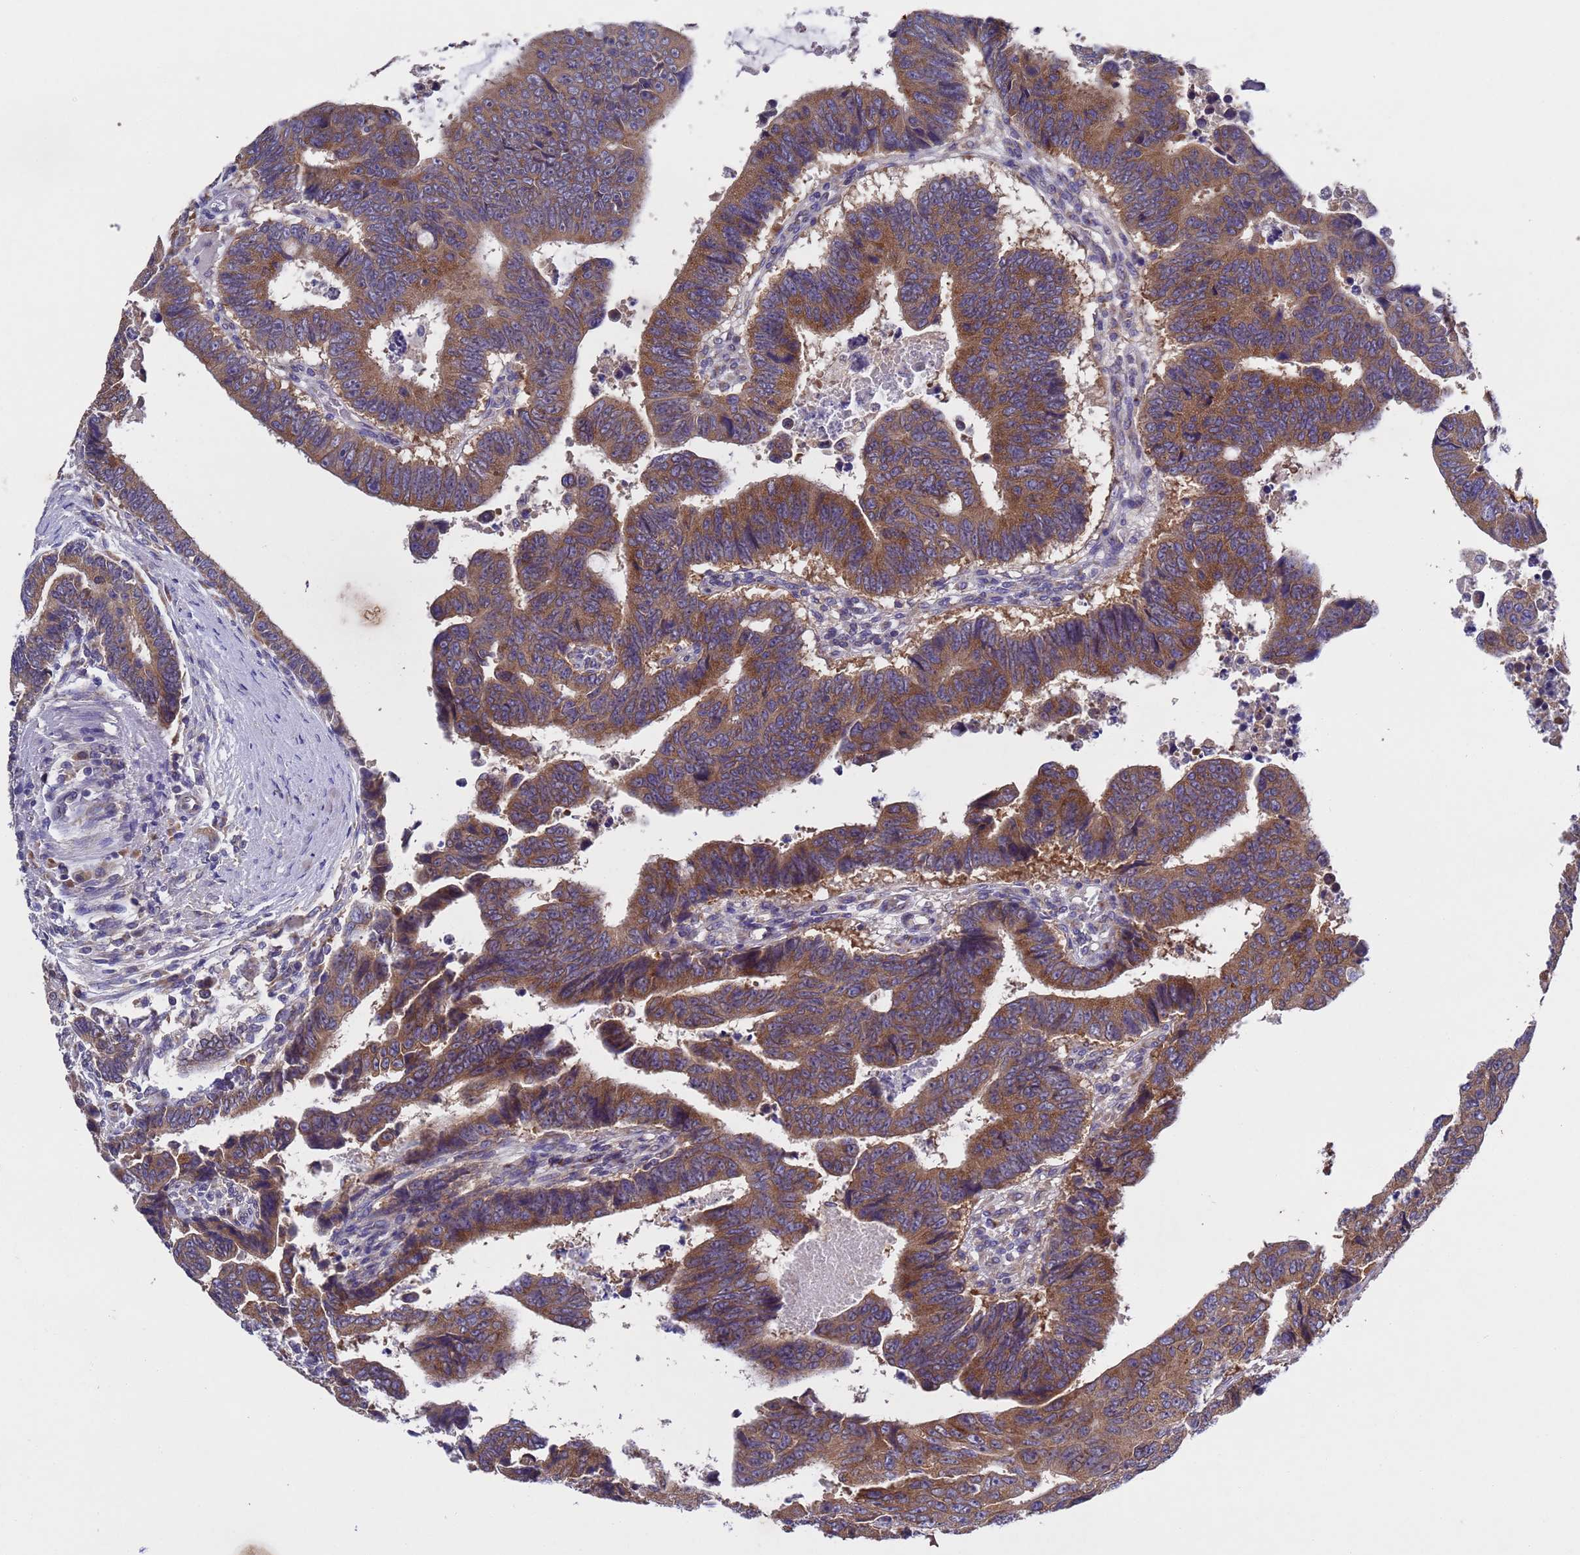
{"staining": {"intensity": "moderate", "quantity": ">75%", "location": "cytoplasmic/membranous"}, "tissue": "colorectal cancer", "cell_type": "Tumor cells", "image_type": "cancer", "snomed": [{"axis": "morphology", "description": "Adenocarcinoma, NOS"}, {"axis": "topography", "description": "Rectum"}], "caption": "Colorectal cancer stained for a protein shows moderate cytoplasmic/membranous positivity in tumor cells.", "gene": "DCAF12L2", "patient": {"sex": "male", "age": 84}}